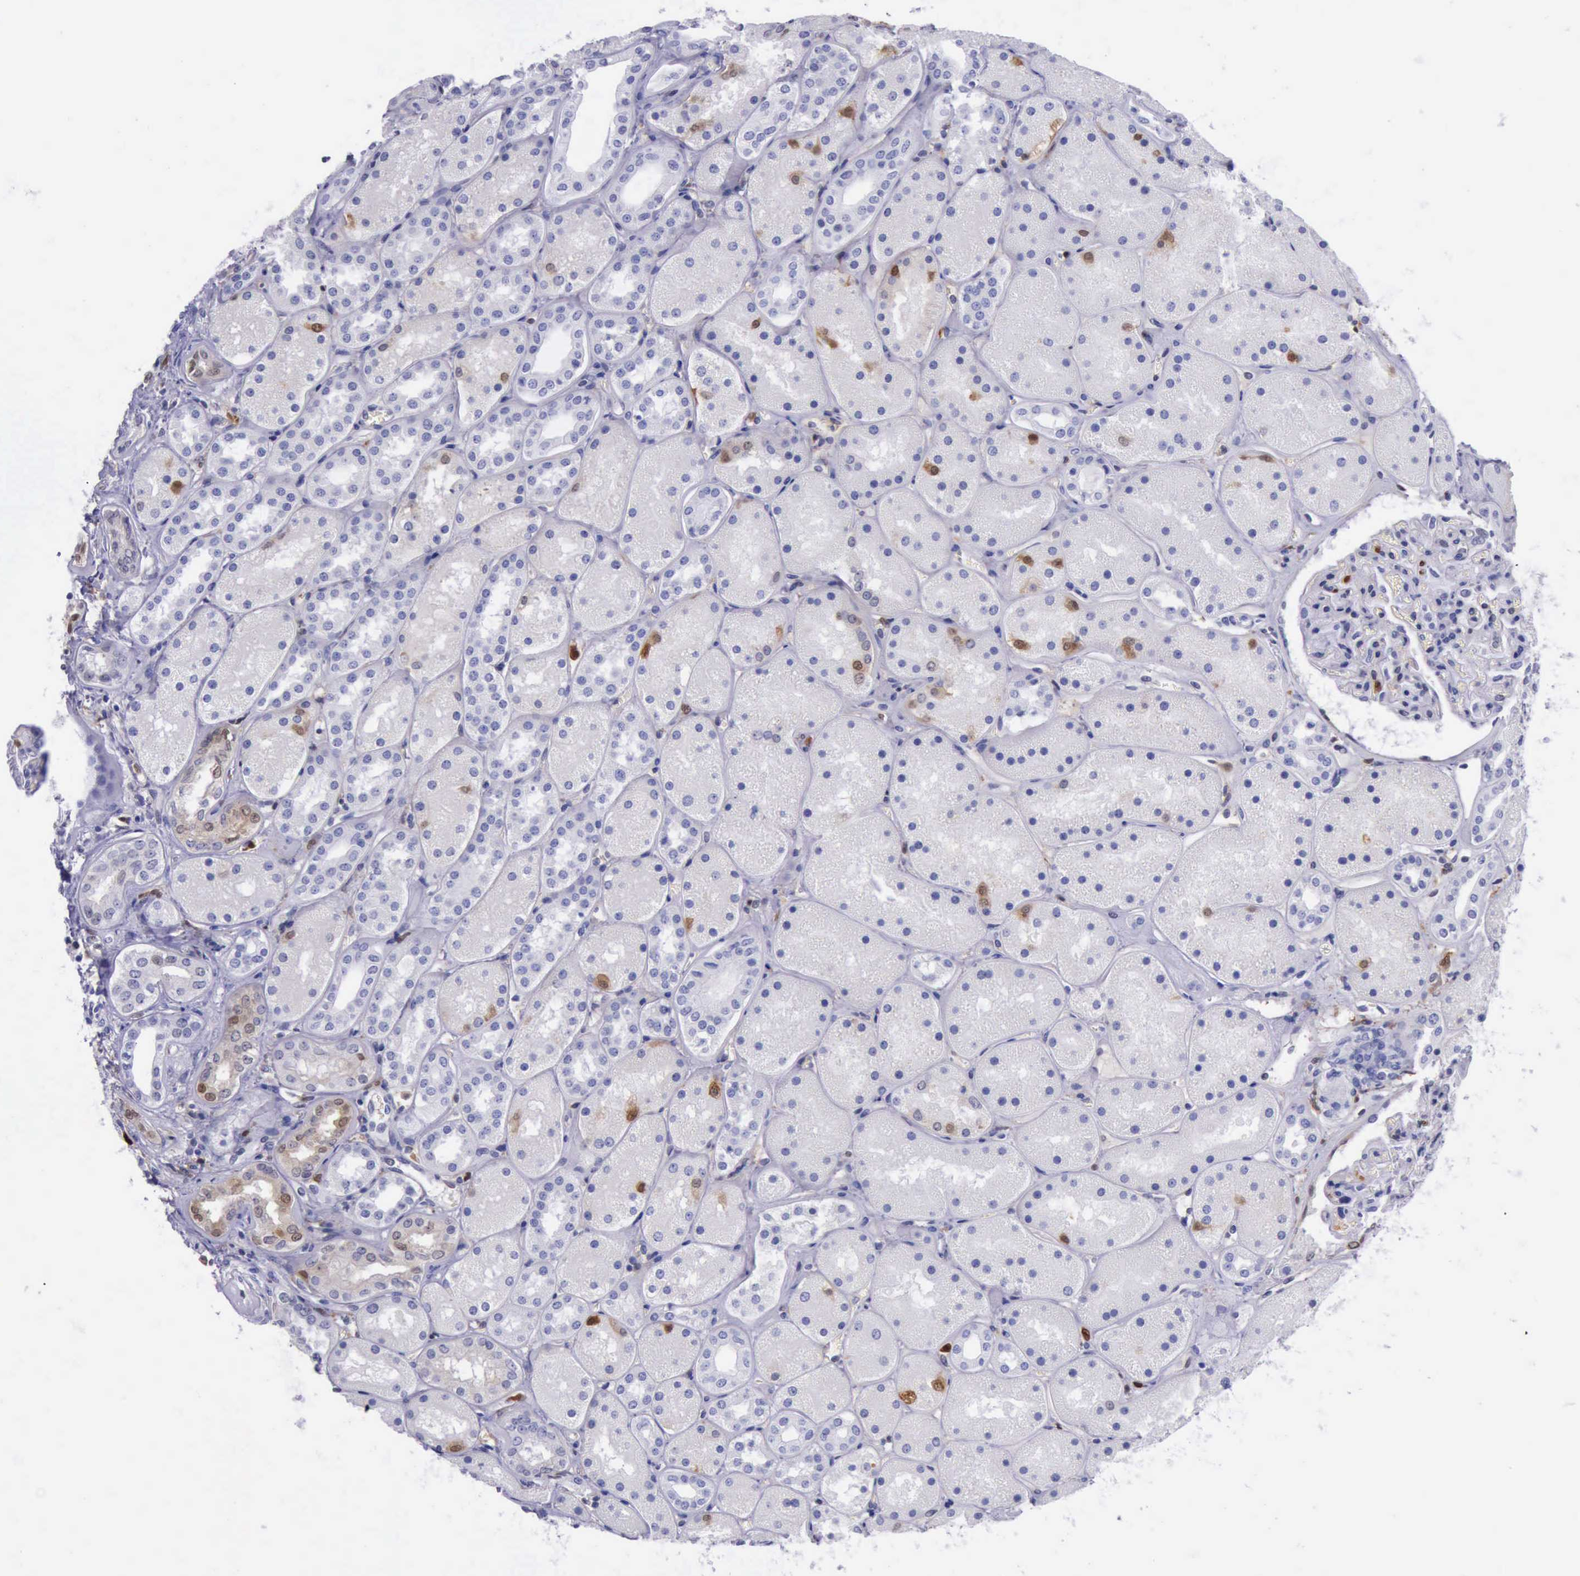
{"staining": {"intensity": "negative", "quantity": "none", "location": "none"}, "tissue": "kidney", "cell_type": "Cells in glomeruli", "image_type": "normal", "snomed": [{"axis": "morphology", "description": "Normal tissue, NOS"}, {"axis": "topography", "description": "Kidney"}], "caption": "This is an IHC photomicrograph of normal human kidney. There is no expression in cells in glomeruli.", "gene": "TYMP", "patient": {"sex": "male", "age": 28}}